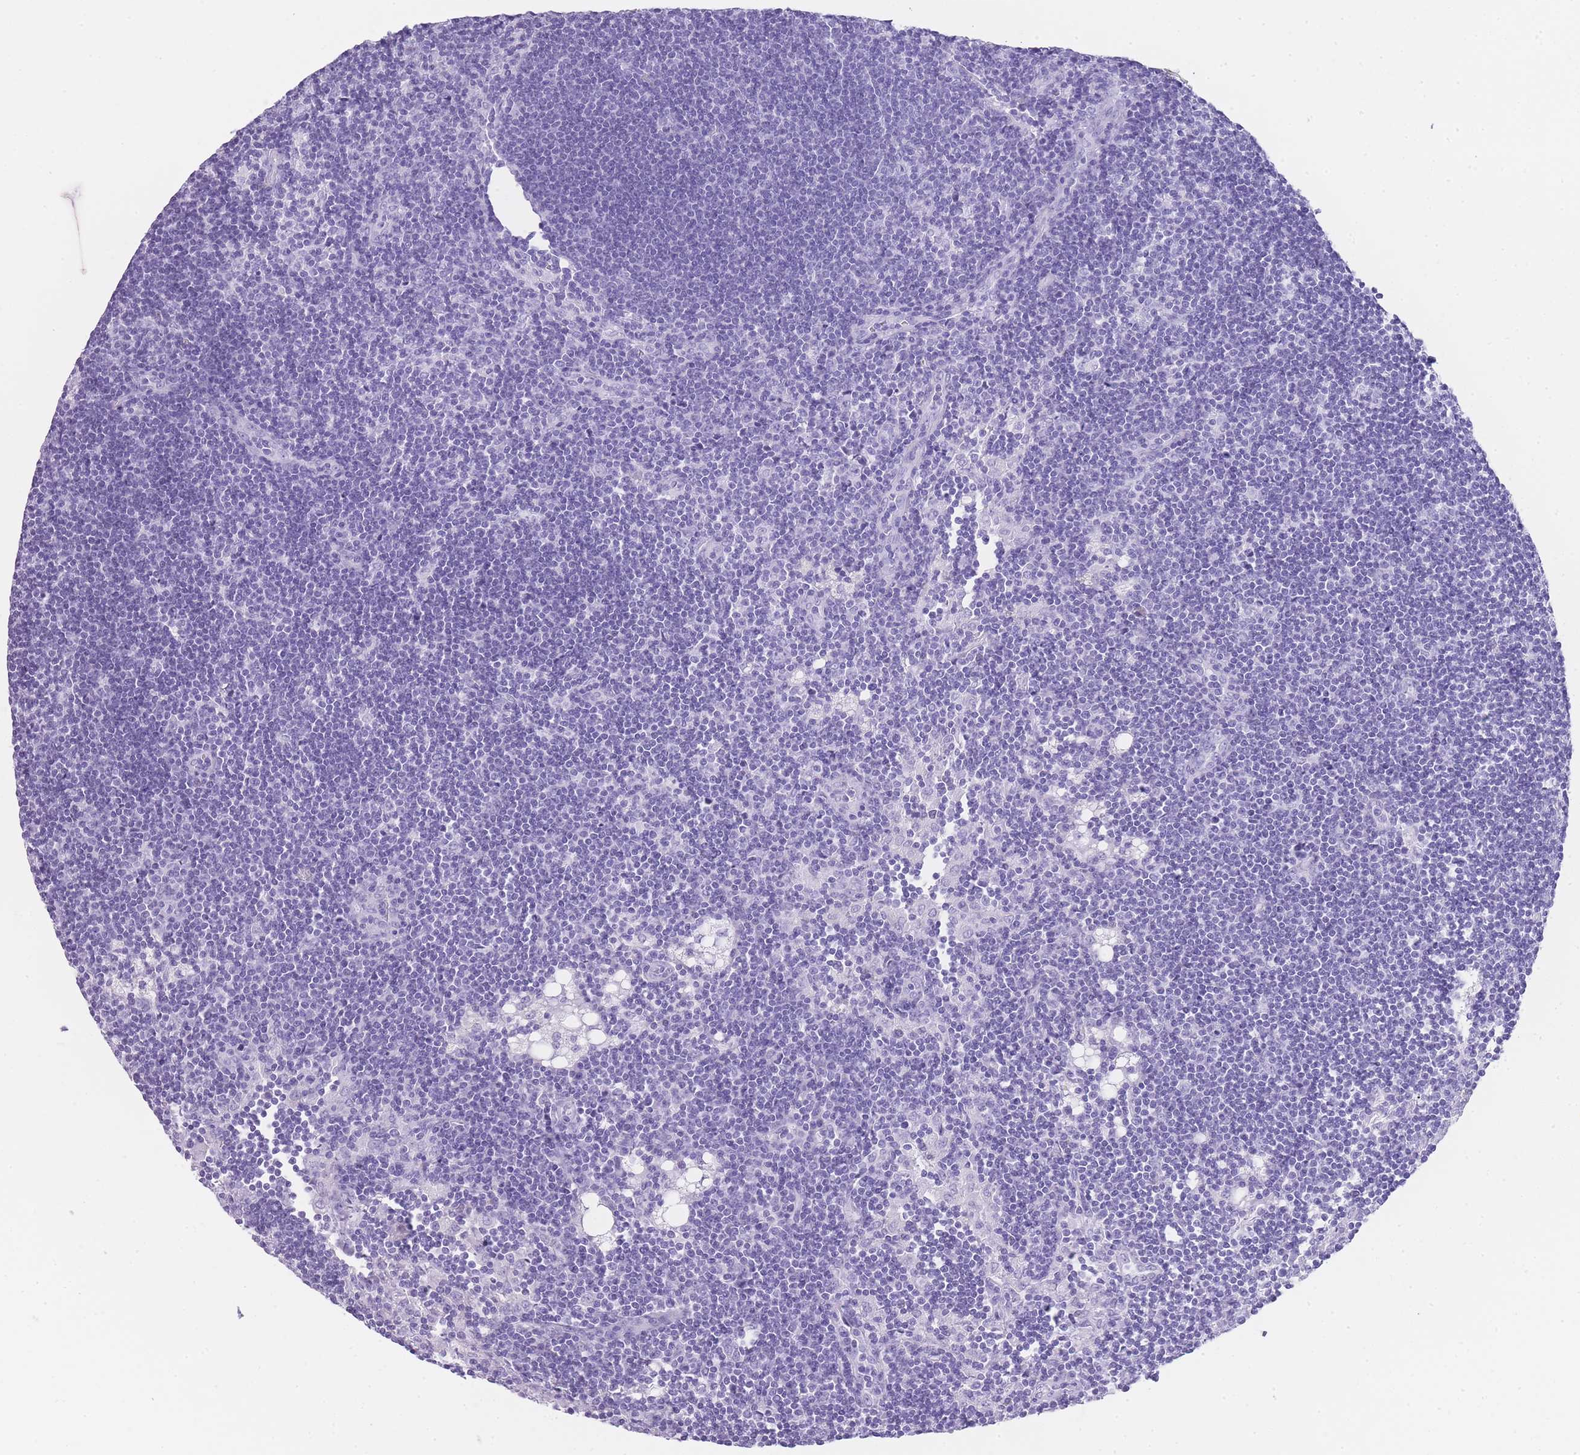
{"staining": {"intensity": "negative", "quantity": "none", "location": "none"}, "tissue": "lymph node", "cell_type": "Germinal center cells", "image_type": "normal", "snomed": [{"axis": "morphology", "description": "Normal tissue, NOS"}, {"axis": "topography", "description": "Lymph node"}], "caption": "Immunohistochemistry (IHC) photomicrograph of unremarkable lymph node stained for a protein (brown), which reveals no positivity in germinal center cells.", "gene": "INS", "patient": {"sex": "male", "age": 24}}